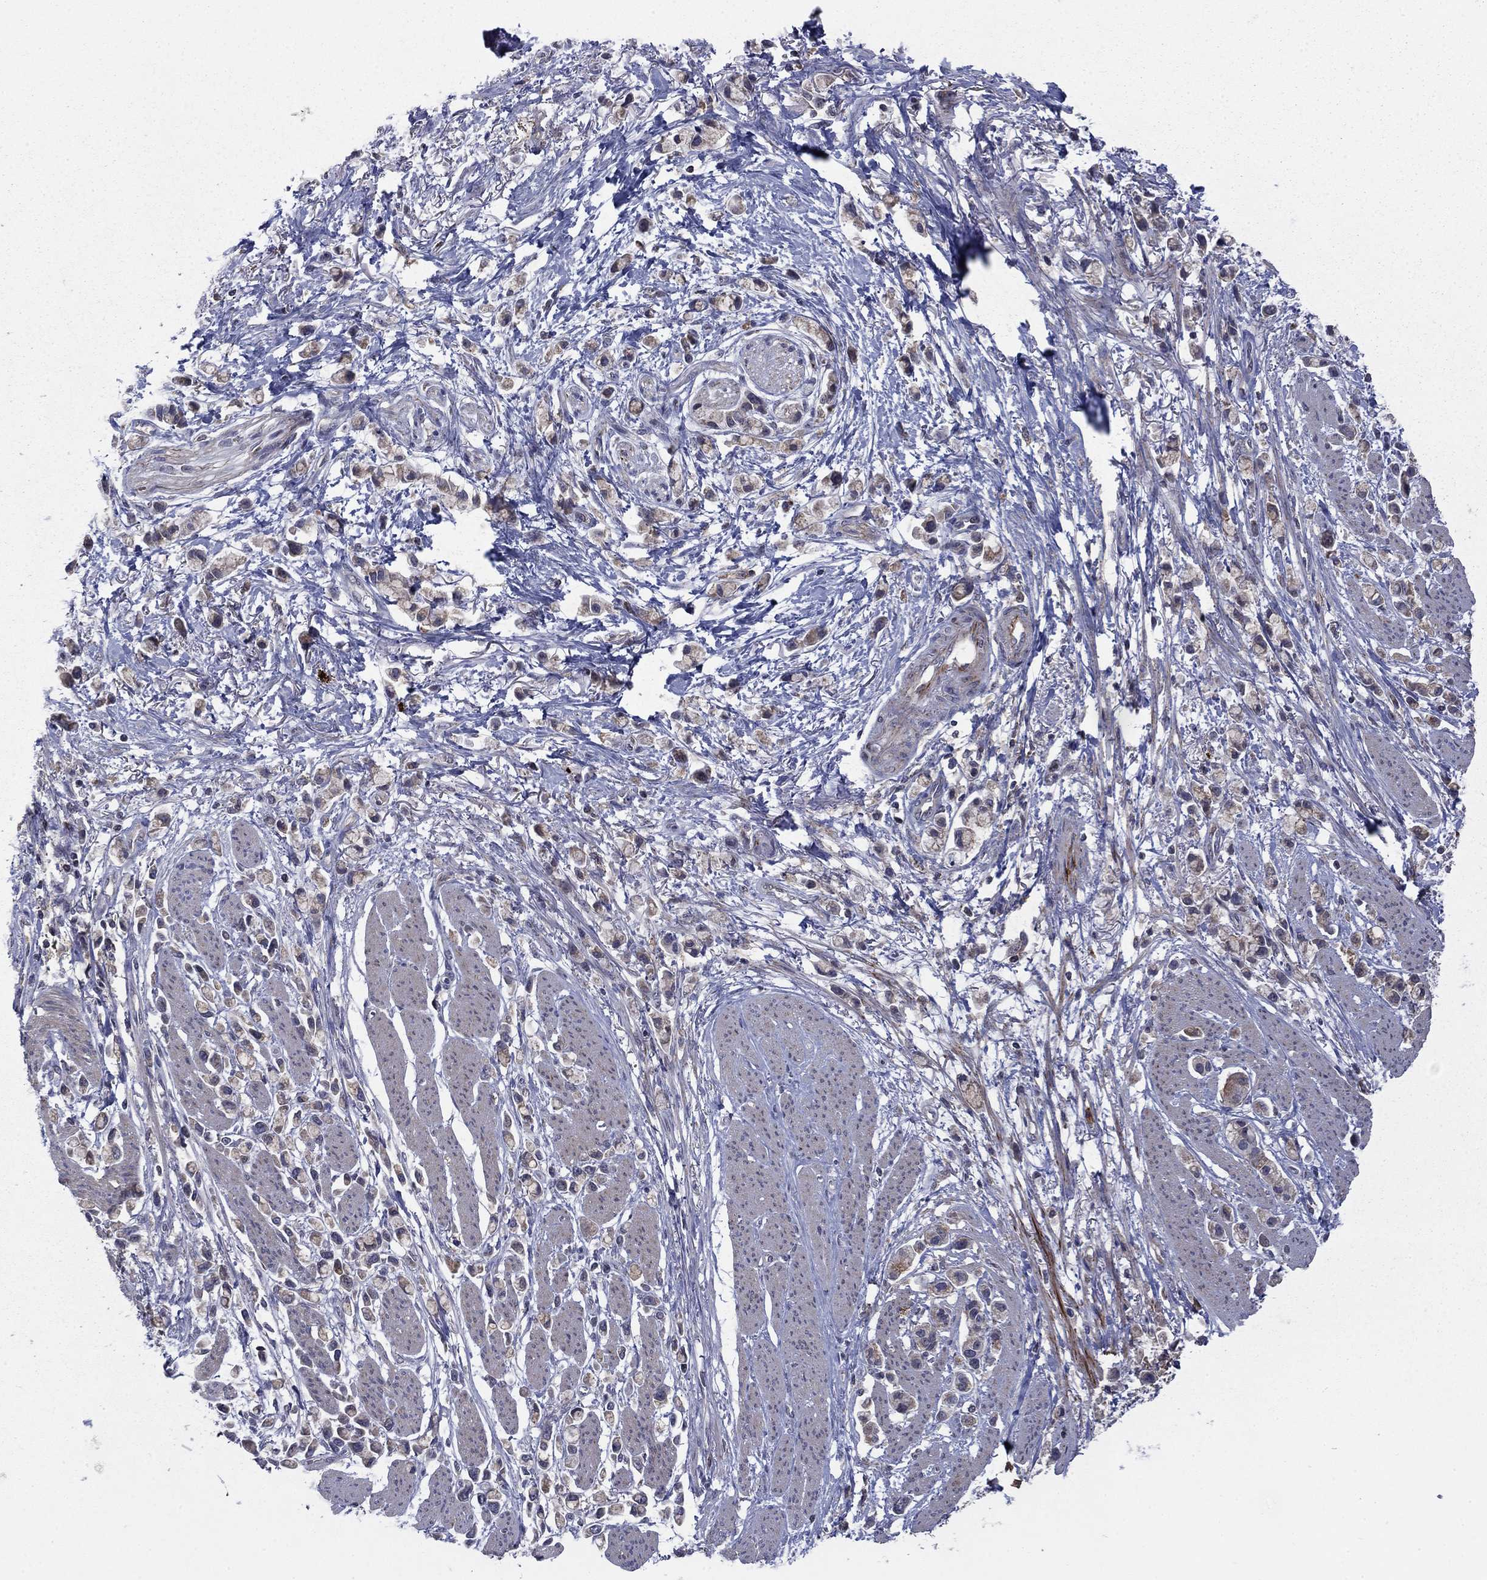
{"staining": {"intensity": "negative", "quantity": "none", "location": "none"}, "tissue": "stomach cancer", "cell_type": "Tumor cells", "image_type": "cancer", "snomed": [{"axis": "morphology", "description": "Adenocarcinoma, NOS"}, {"axis": "topography", "description": "Stomach"}], "caption": "Immunohistochemical staining of human stomach cancer reveals no significant expression in tumor cells. (Stains: DAB IHC with hematoxylin counter stain, Microscopy: brightfield microscopy at high magnification).", "gene": "DOP1B", "patient": {"sex": "female", "age": 81}}